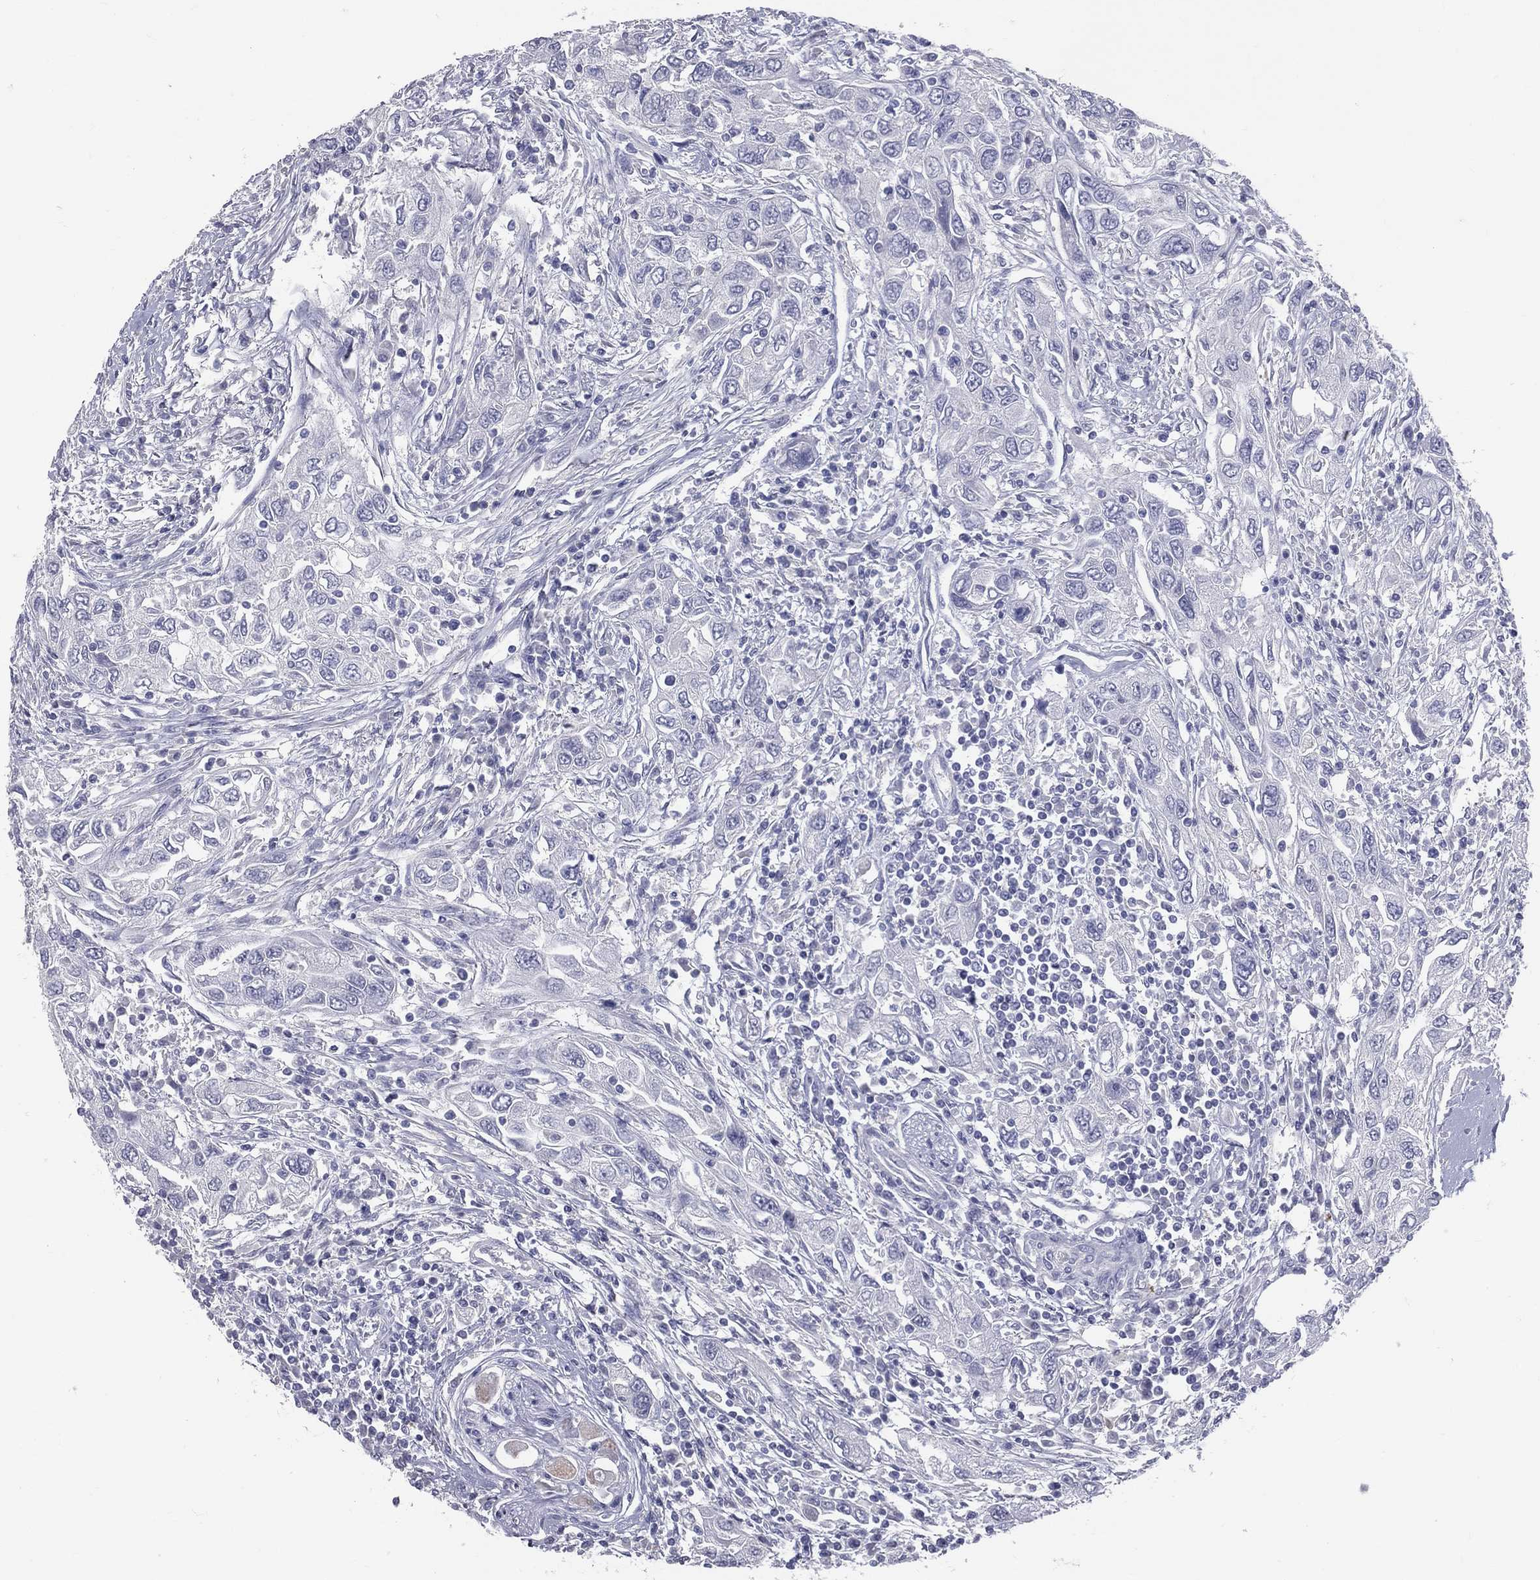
{"staining": {"intensity": "negative", "quantity": "none", "location": "none"}, "tissue": "urothelial cancer", "cell_type": "Tumor cells", "image_type": "cancer", "snomed": [{"axis": "morphology", "description": "Urothelial carcinoma, High grade"}, {"axis": "topography", "description": "Urinary bladder"}], "caption": "IHC of urothelial cancer shows no expression in tumor cells.", "gene": "TFPI2", "patient": {"sex": "male", "age": 76}}